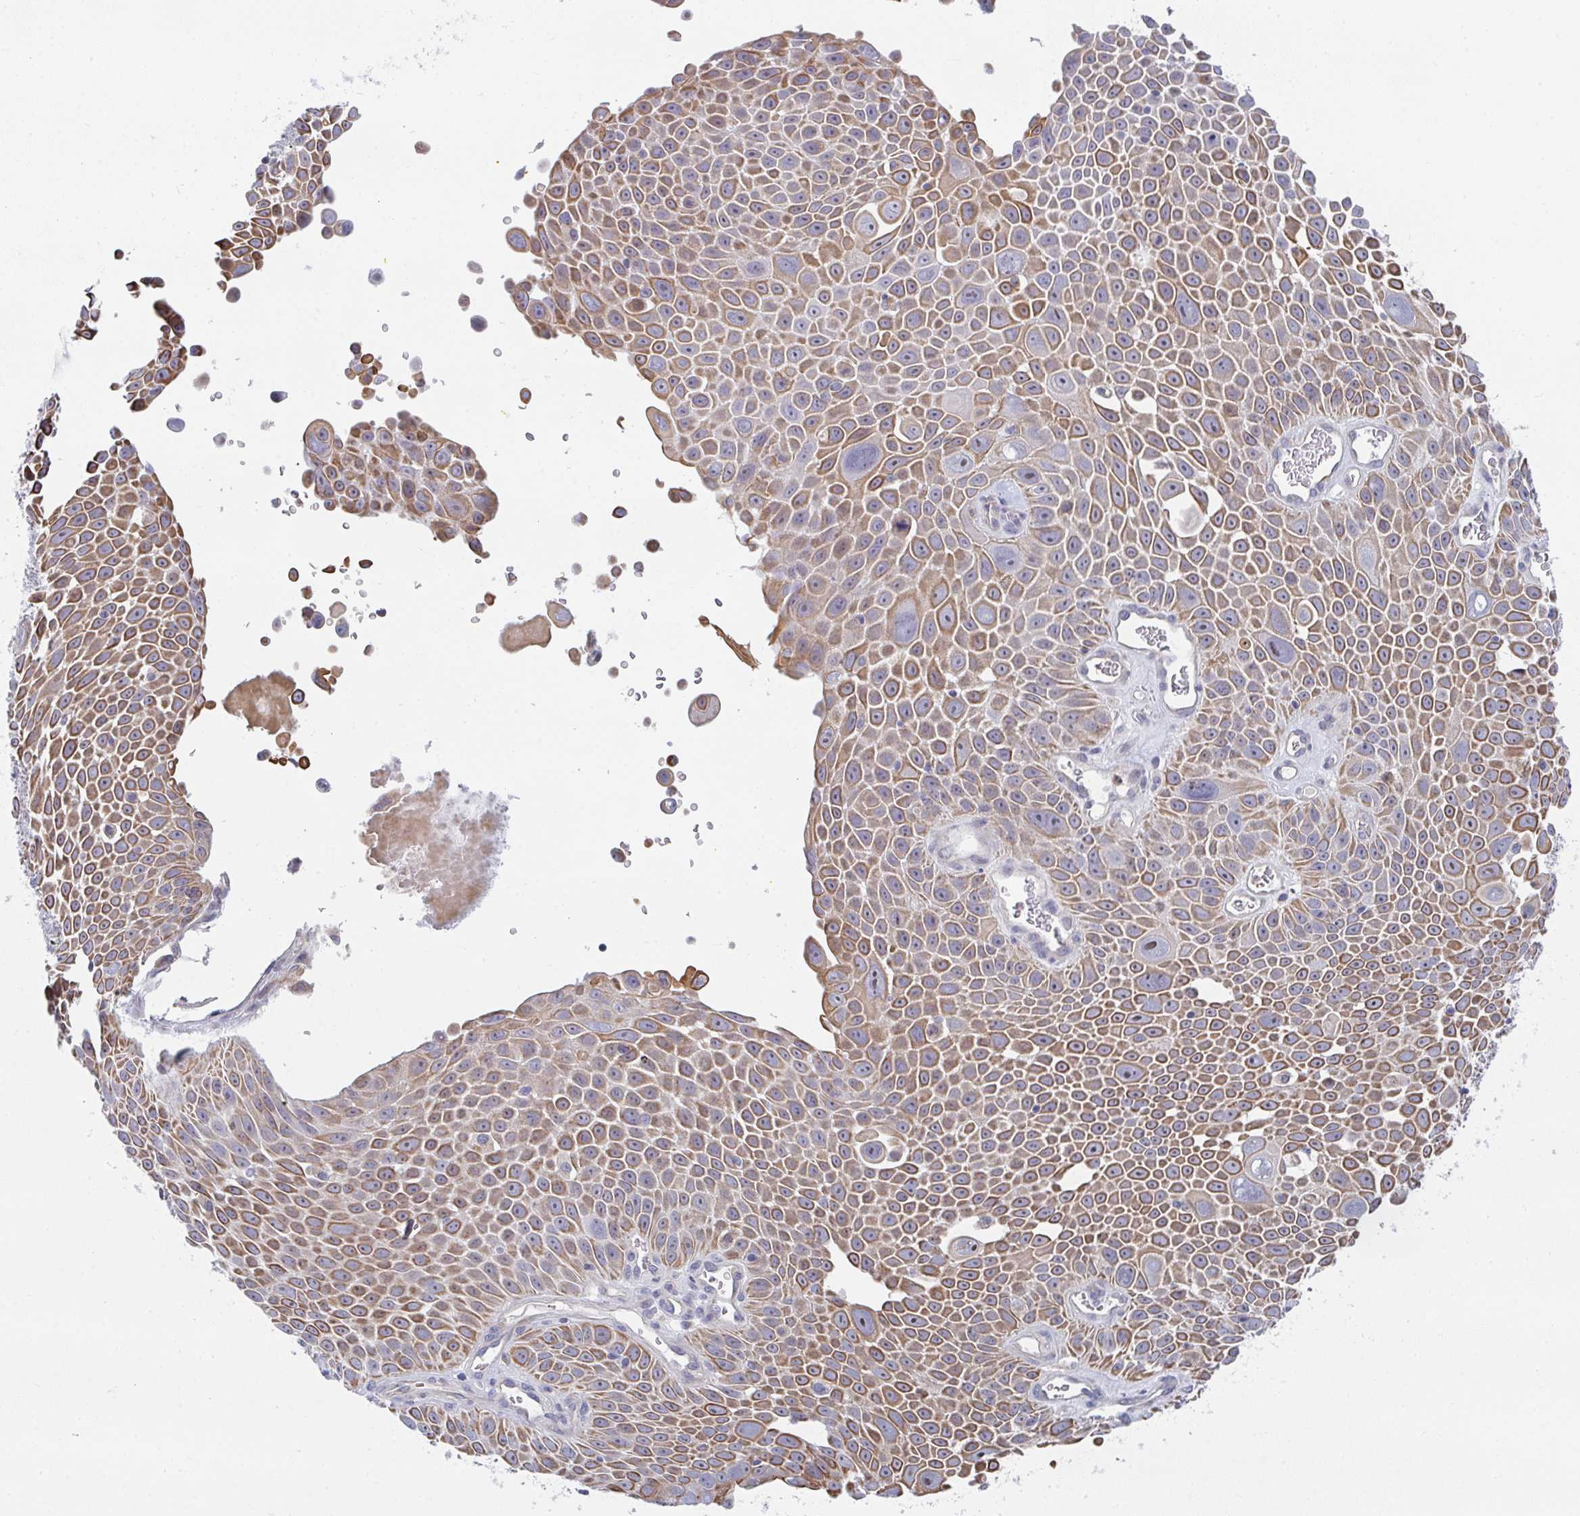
{"staining": {"intensity": "moderate", "quantity": "25%-75%", "location": "cytoplasmic/membranous"}, "tissue": "lung cancer", "cell_type": "Tumor cells", "image_type": "cancer", "snomed": [{"axis": "morphology", "description": "Squamous cell carcinoma, NOS"}, {"axis": "morphology", "description": "Squamous cell carcinoma, metastatic, NOS"}, {"axis": "topography", "description": "Lymph node"}, {"axis": "topography", "description": "Lung"}], "caption": "A micrograph of lung cancer (squamous cell carcinoma) stained for a protein displays moderate cytoplasmic/membranous brown staining in tumor cells.", "gene": "KLHL33", "patient": {"sex": "female", "age": 62}}